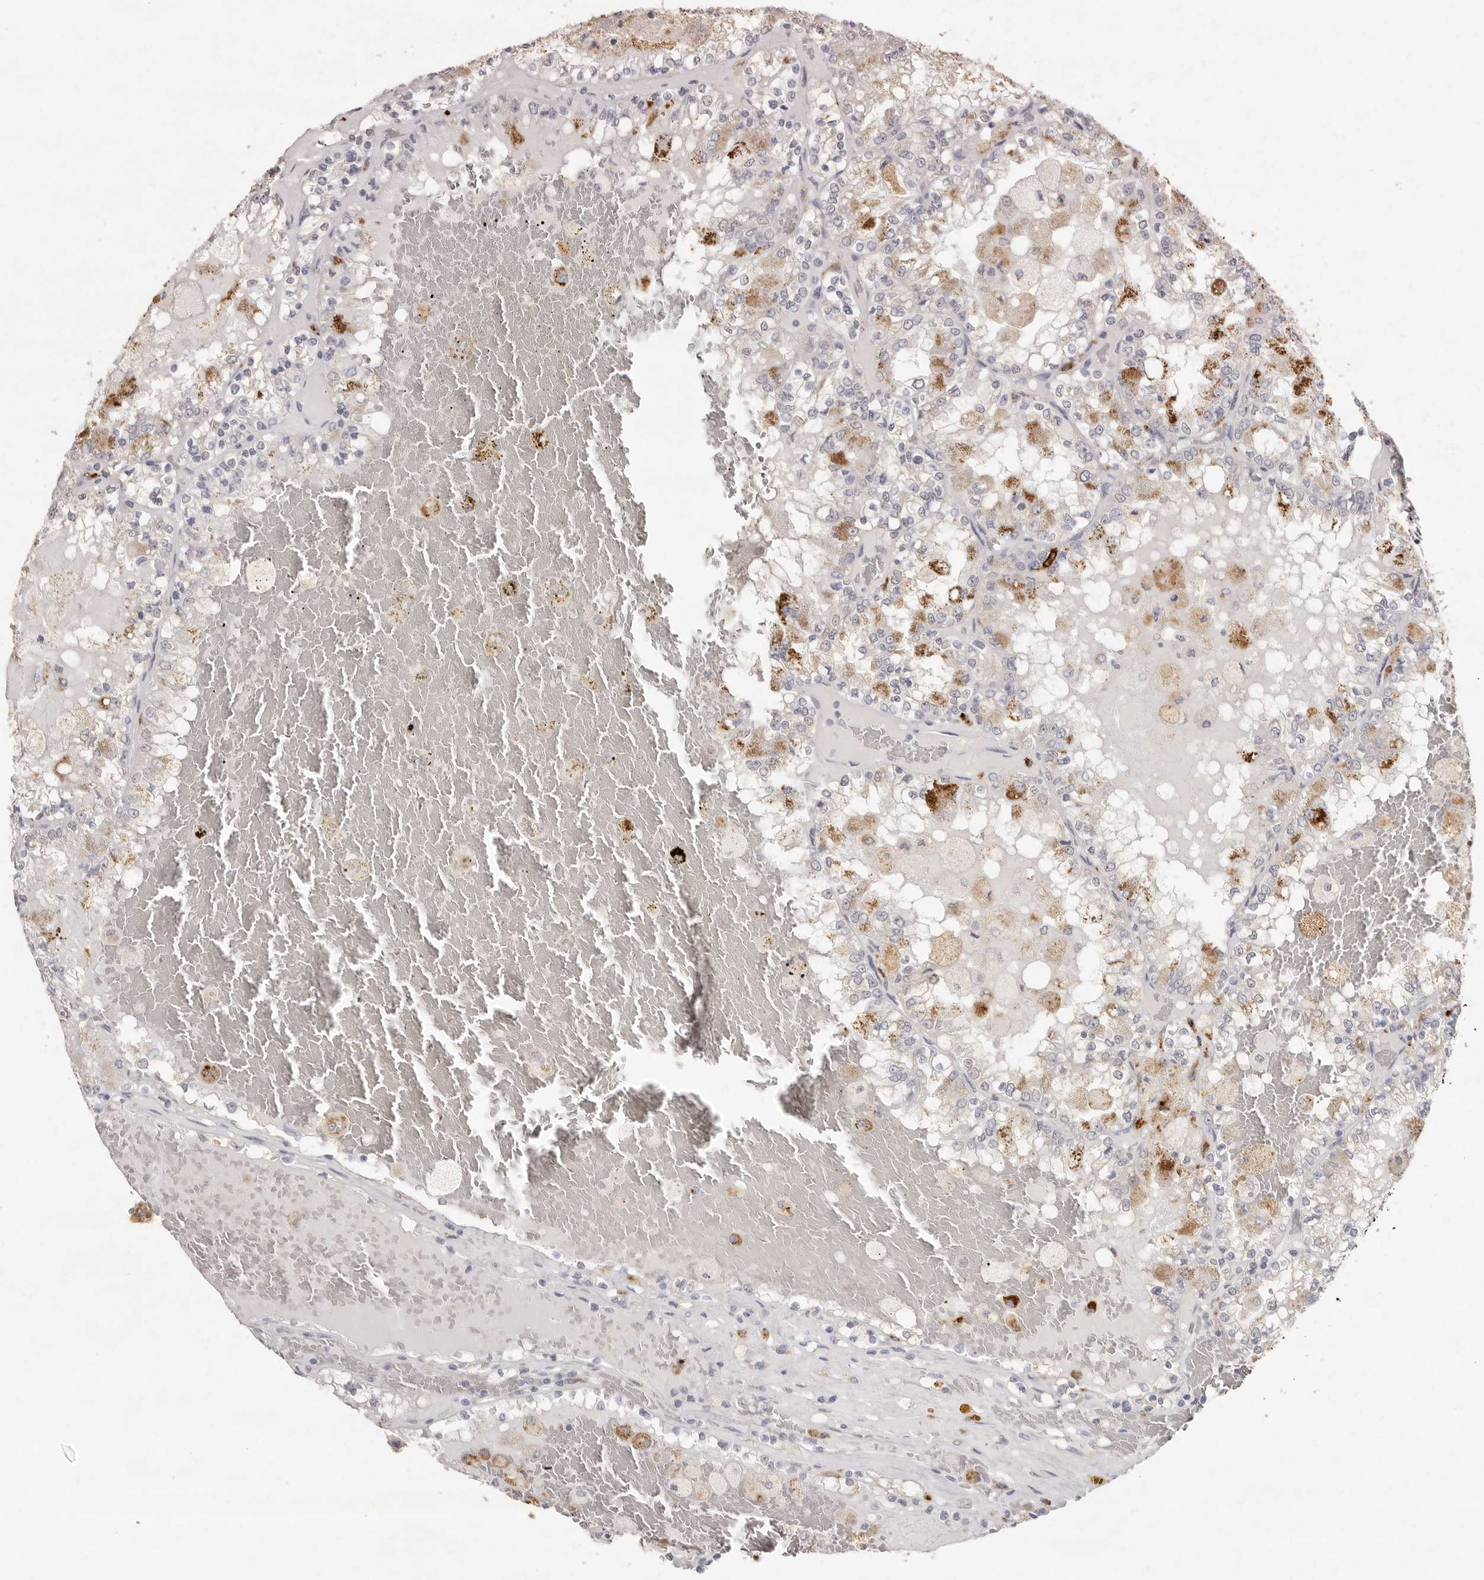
{"staining": {"intensity": "negative", "quantity": "none", "location": "none"}, "tissue": "renal cancer", "cell_type": "Tumor cells", "image_type": "cancer", "snomed": [{"axis": "morphology", "description": "Adenocarcinoma, NOS"}, {"axis": "topography", "description": "Kidney"}], "caption": "DAB (3,3'-diaminobenzidine) immunohistochemical staining of renal cancer shows no significant positivity in tumor cells. (DAB immunohistochemistry with hematoxylin counter stain).", "gene": "FAM185A", "patient": {"sex": "female", "age": 56}}